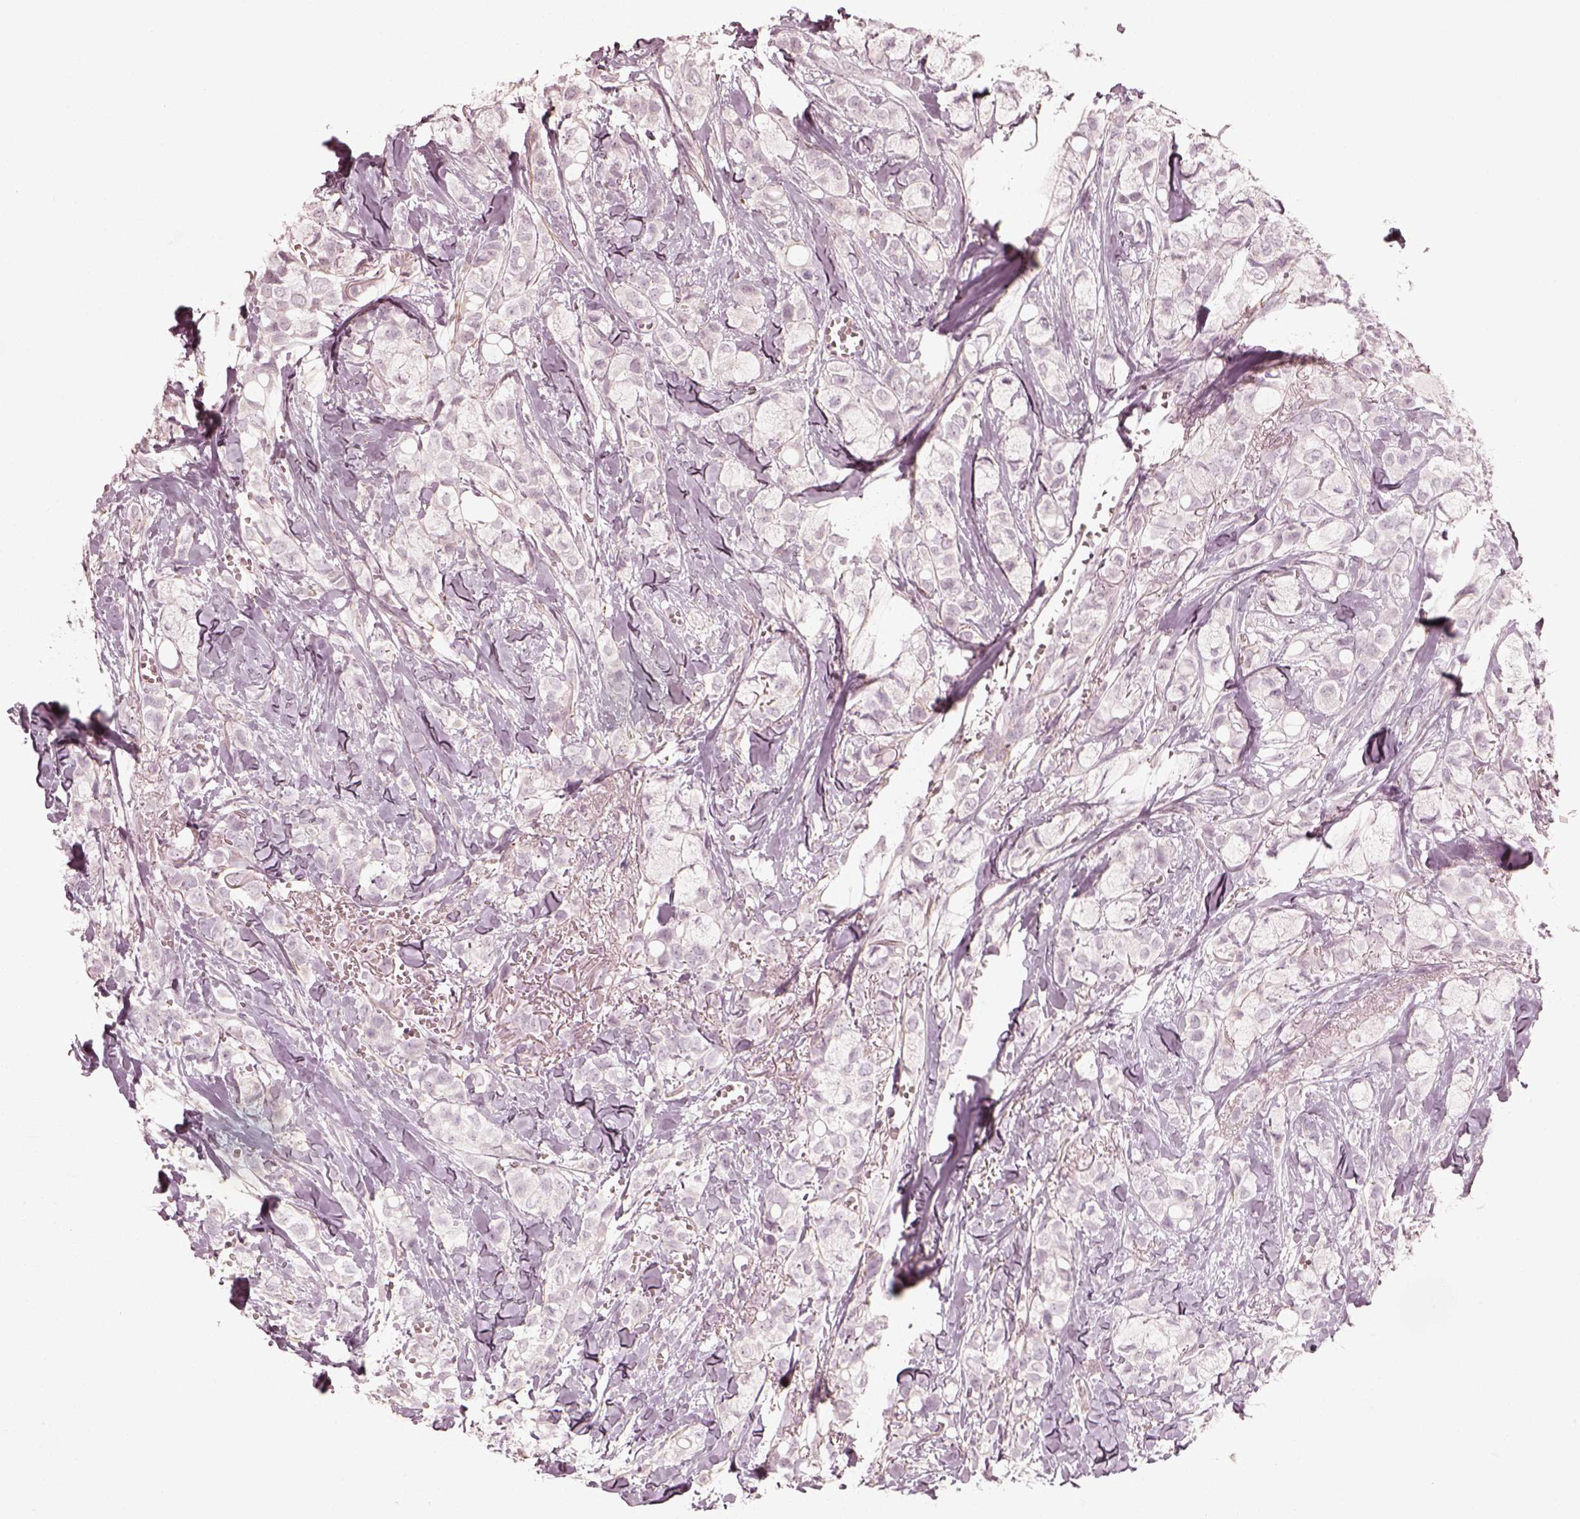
{"staining": {"intensity": "negative", "quantity": "none", "location": "none"}, "tissue": "breast cancer", "cell_type": "Tumor cells", "image_type": "cancer", "snomed": [{"axis": "morphology", "description": "Duct carcinoma"}, {"axis": "topography", "description": "Breast"}], "caption": "The micrograph reveals no staining of tumor cells in breast cancer (intraductal carcinoma).", "gene": "PRLHR", "patient": {"sex": "female", "age": 85}}